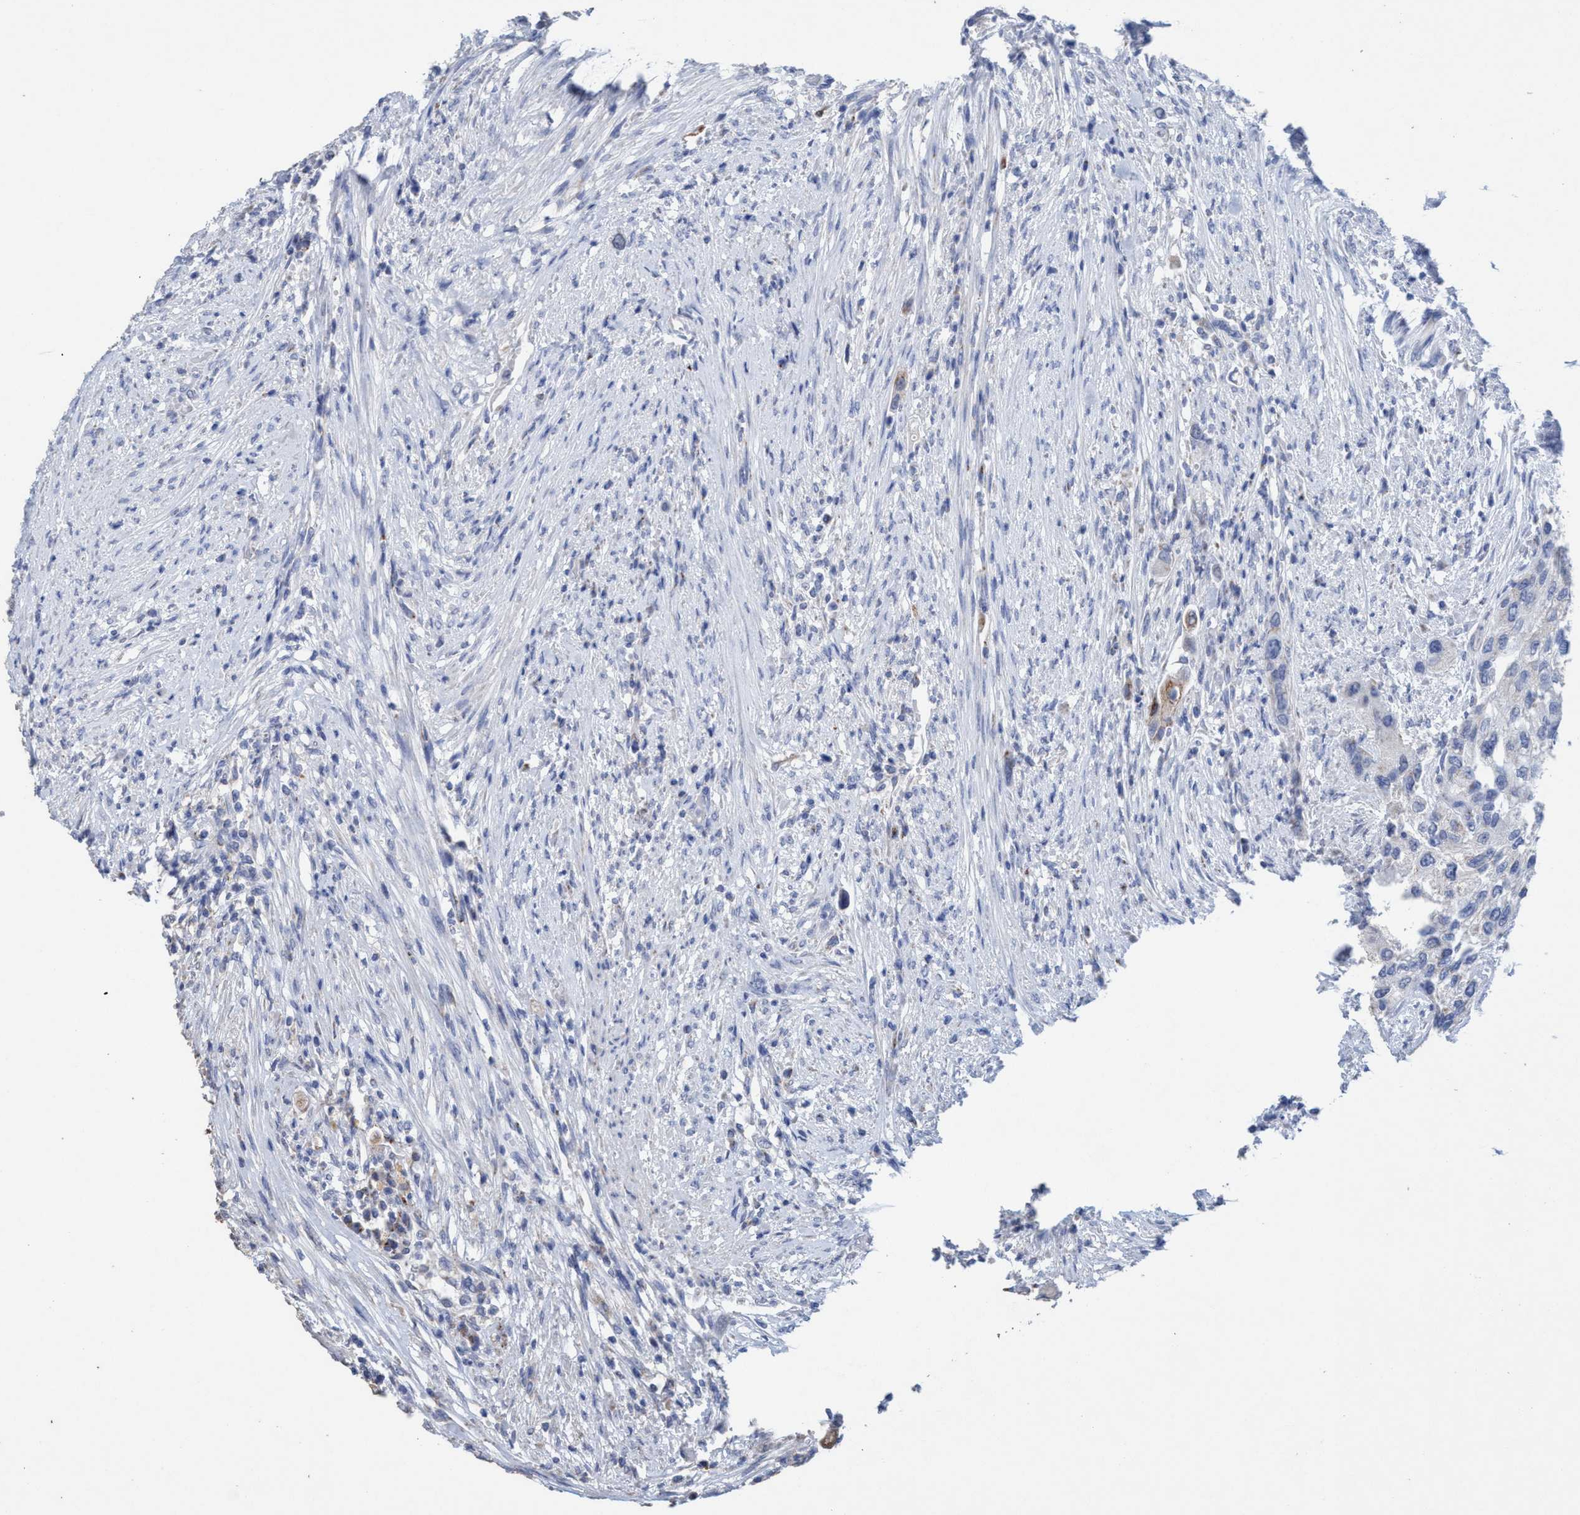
{"staining": {"intensity": "negative", "quantity": "none", "location": "none"}, "tissue": "urothelial cancer", "cell_type": "Tumor cells", "image_type": "cancer", "snomed": [{"axis": "morphology", "description": "Urothelial carcinoma, High grade"}, {"axis": "topography", "description": "Urinary bladder"}], "caption": "Immunohistochemical staining of urothelial cancer reveals no significant expression in tumor cells.", "gene": "RSAD1", "patient": {"sex": "female", "age": 56}}